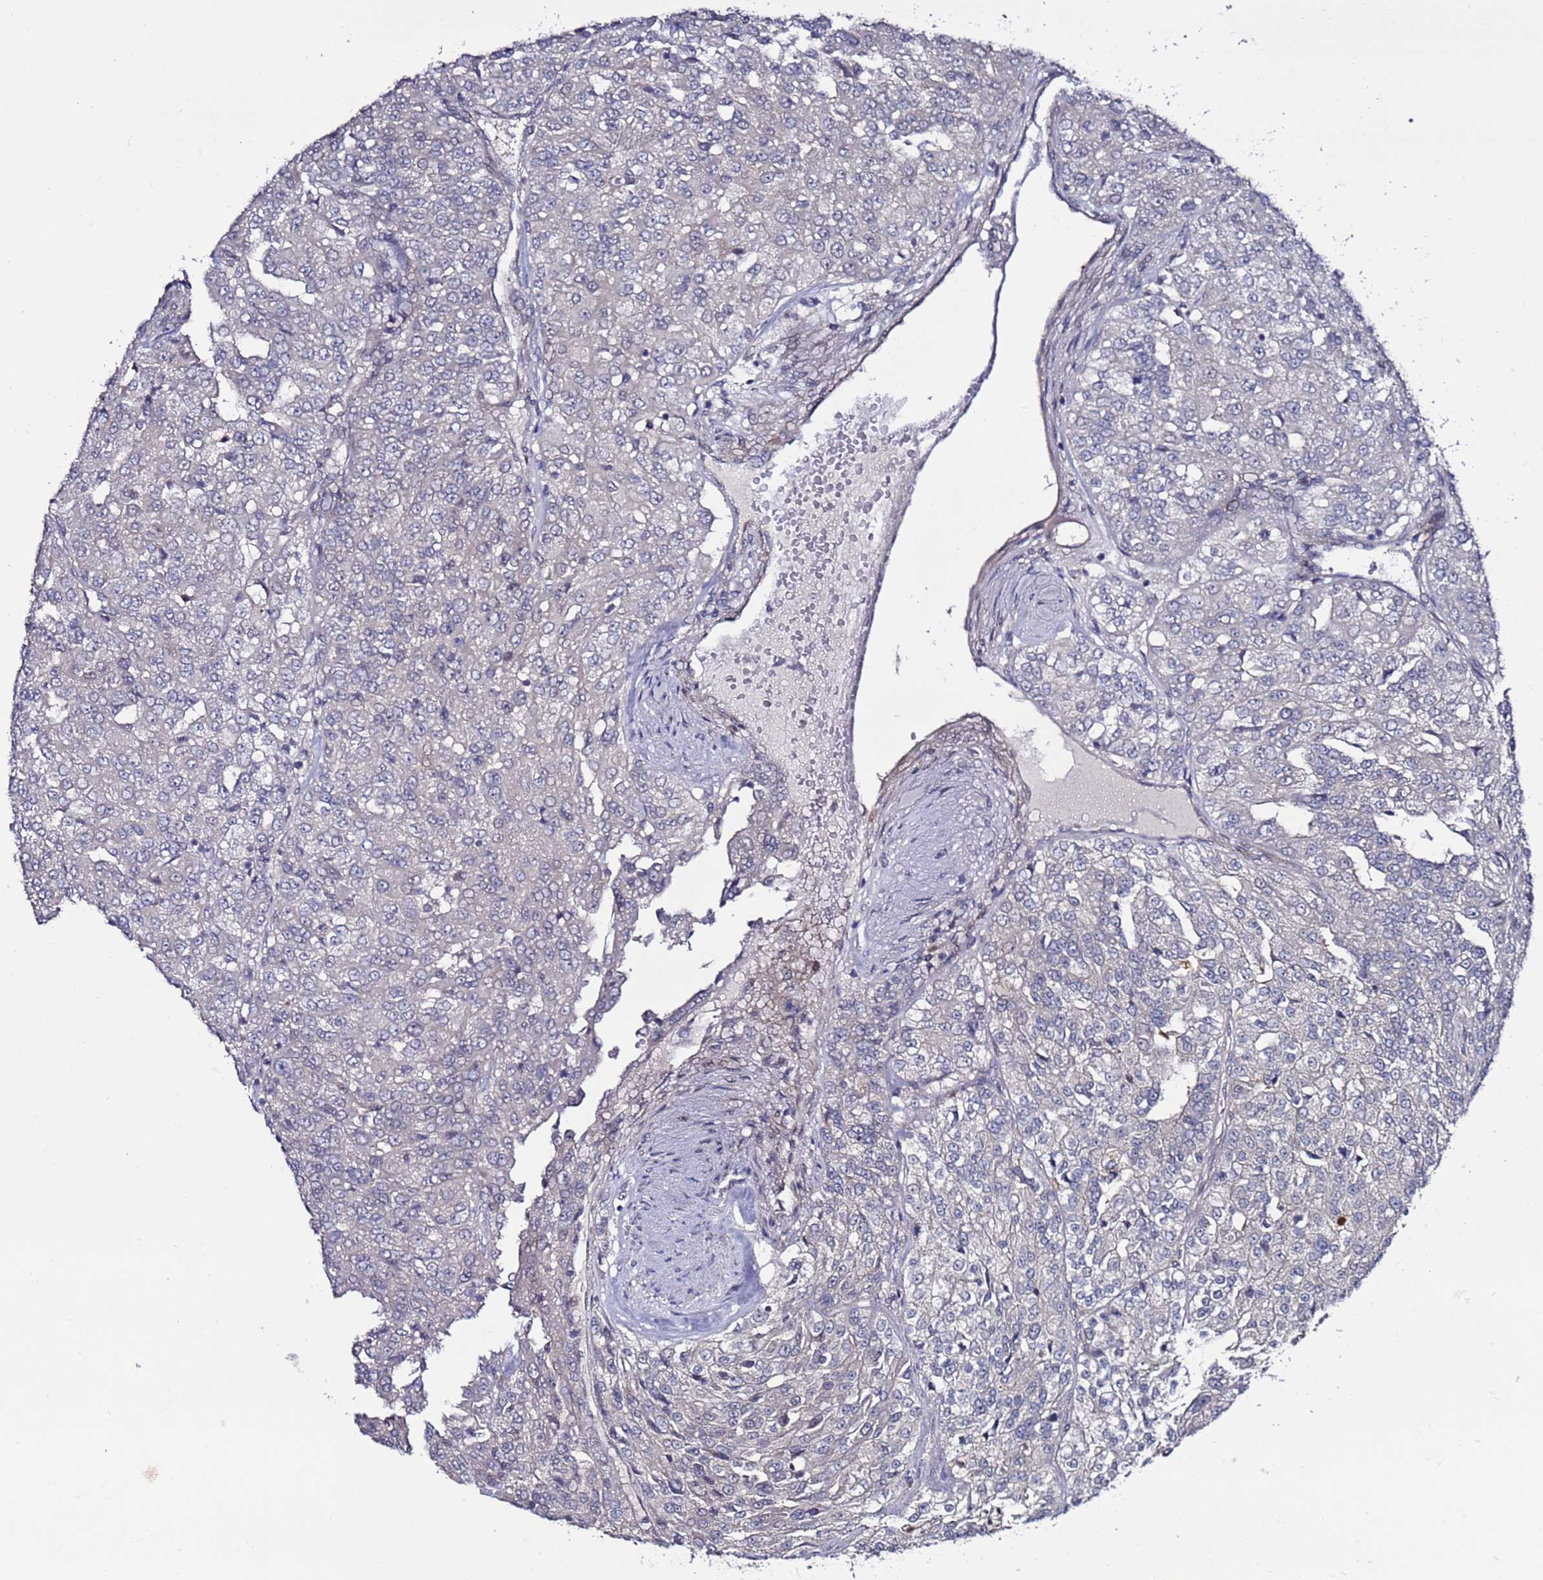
{"staining": {"intensity": "negative", "quantity": "none", "location": "none"}, "tissue": "renal cancer", "cell_type": "Tumor cells", "image_type": "cancer", "snomed": [{"axis": "morphology", "description": "Adenocarcinoma, NOS"}, {"axis": "topography", "description": "Kidney"}], "caption": "High power microscopy histopathology image of an immunohistochemistry photomicrograph of adenocarcinoma (renal), revealing no significant expression in tumor cells. The staining is performed using DAB brown chromogen with nuclei counter-stained in using hematoxylin.", "gene": "POLR2D", "patient": {"sex": "female", "age": 63}}